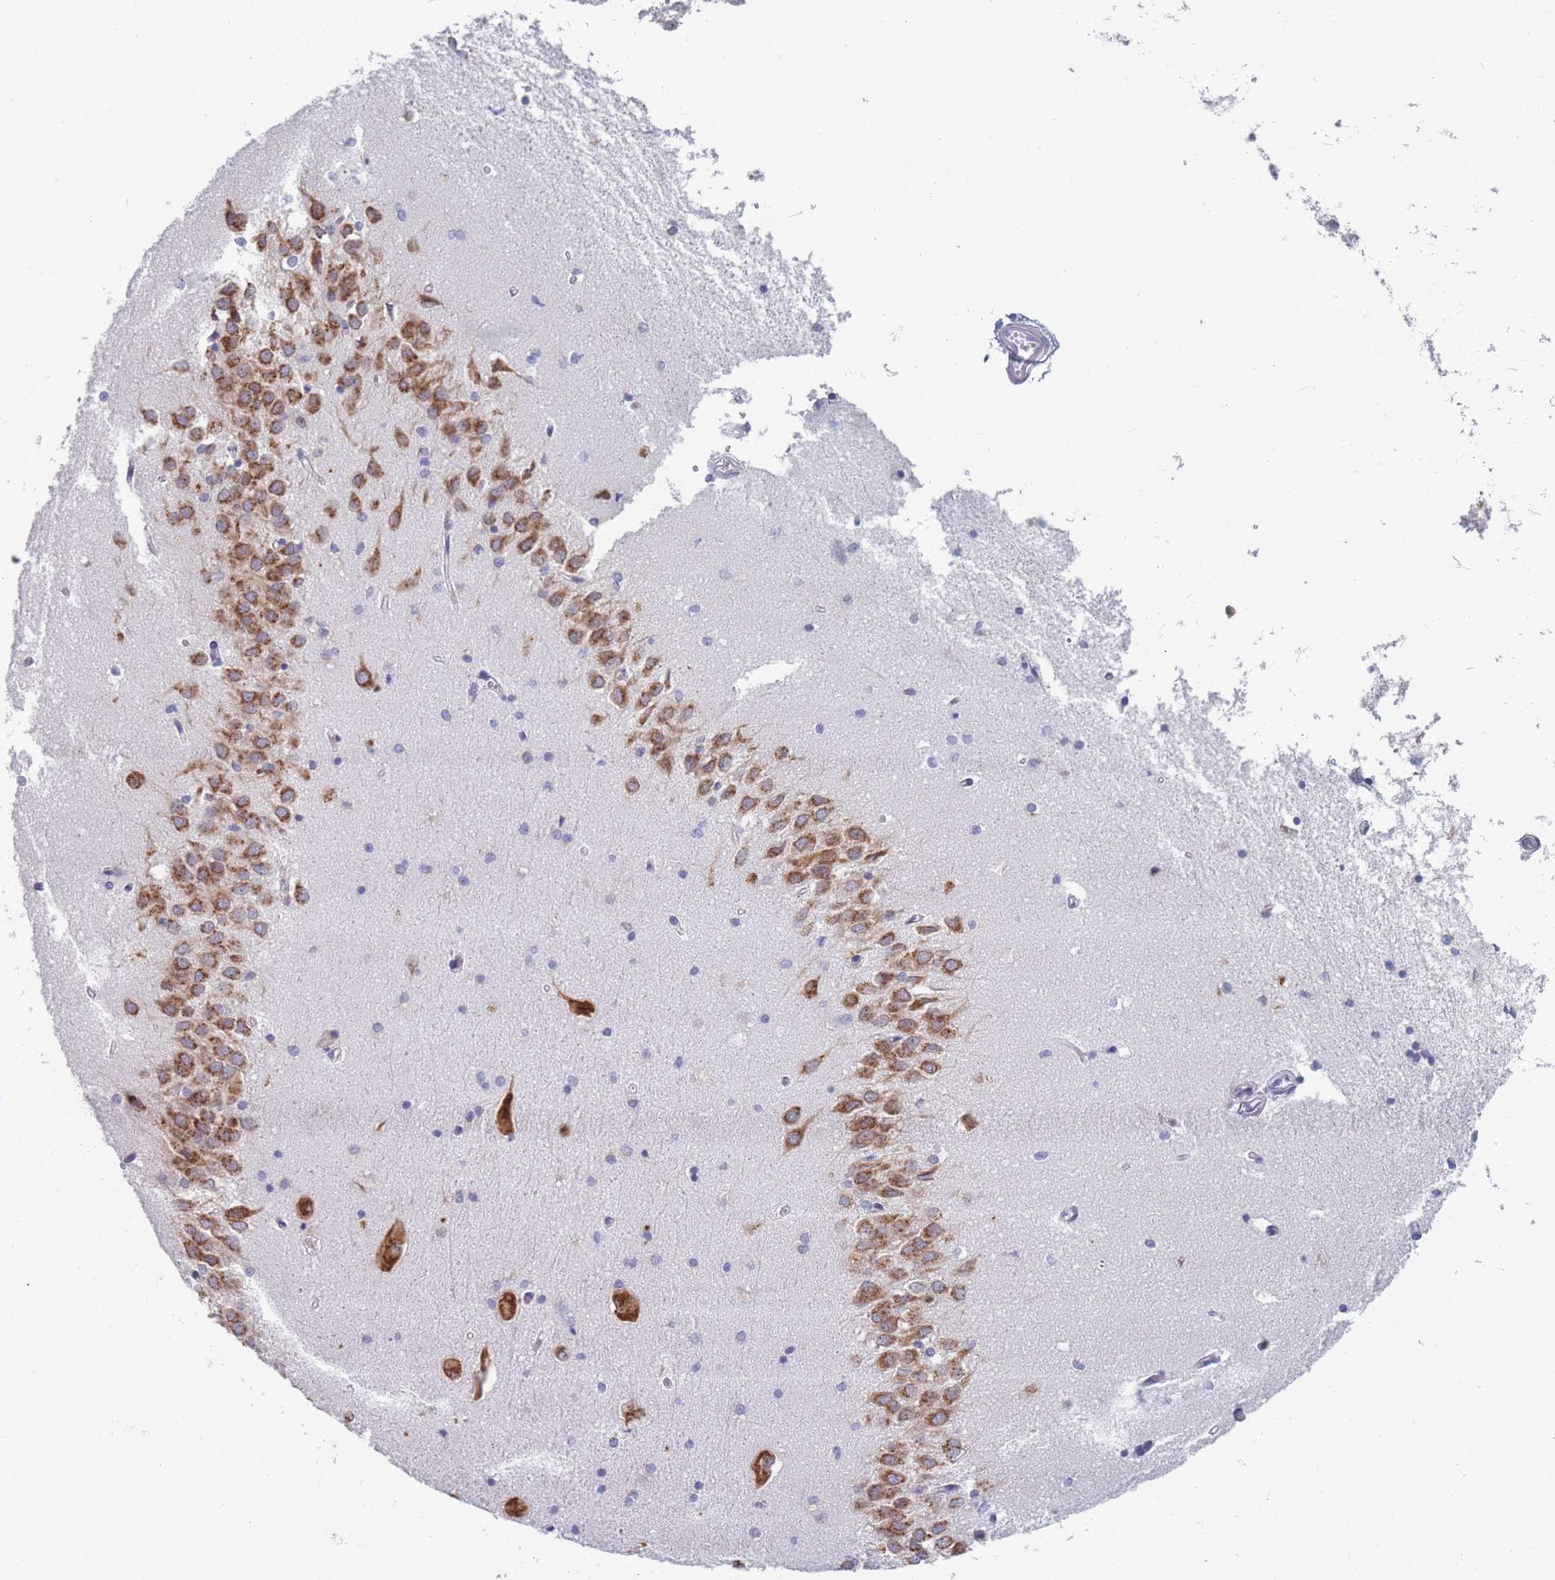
{"staining": {"intensity": "negative", "quantity": "none", "location": "none"}, "tissue": "hippocampus", "cell_type": "Glial cells", "image_type": "normal", "snomed": [{"axis": "morphology", "description": "Normal tissue, NOS"}, {"axis": "topography", "description": "Hippocampus"}], "caption": "Immunohistochemistry (IHC) image of benign human hippocampus stained for a protein (brown), which demonstrates no positivity in glial cells. (Immunohistochemistry, brightfield microscopy, high magnification).", "gene": "TMED10", "patient": {"sex": "male", "age": 45}}